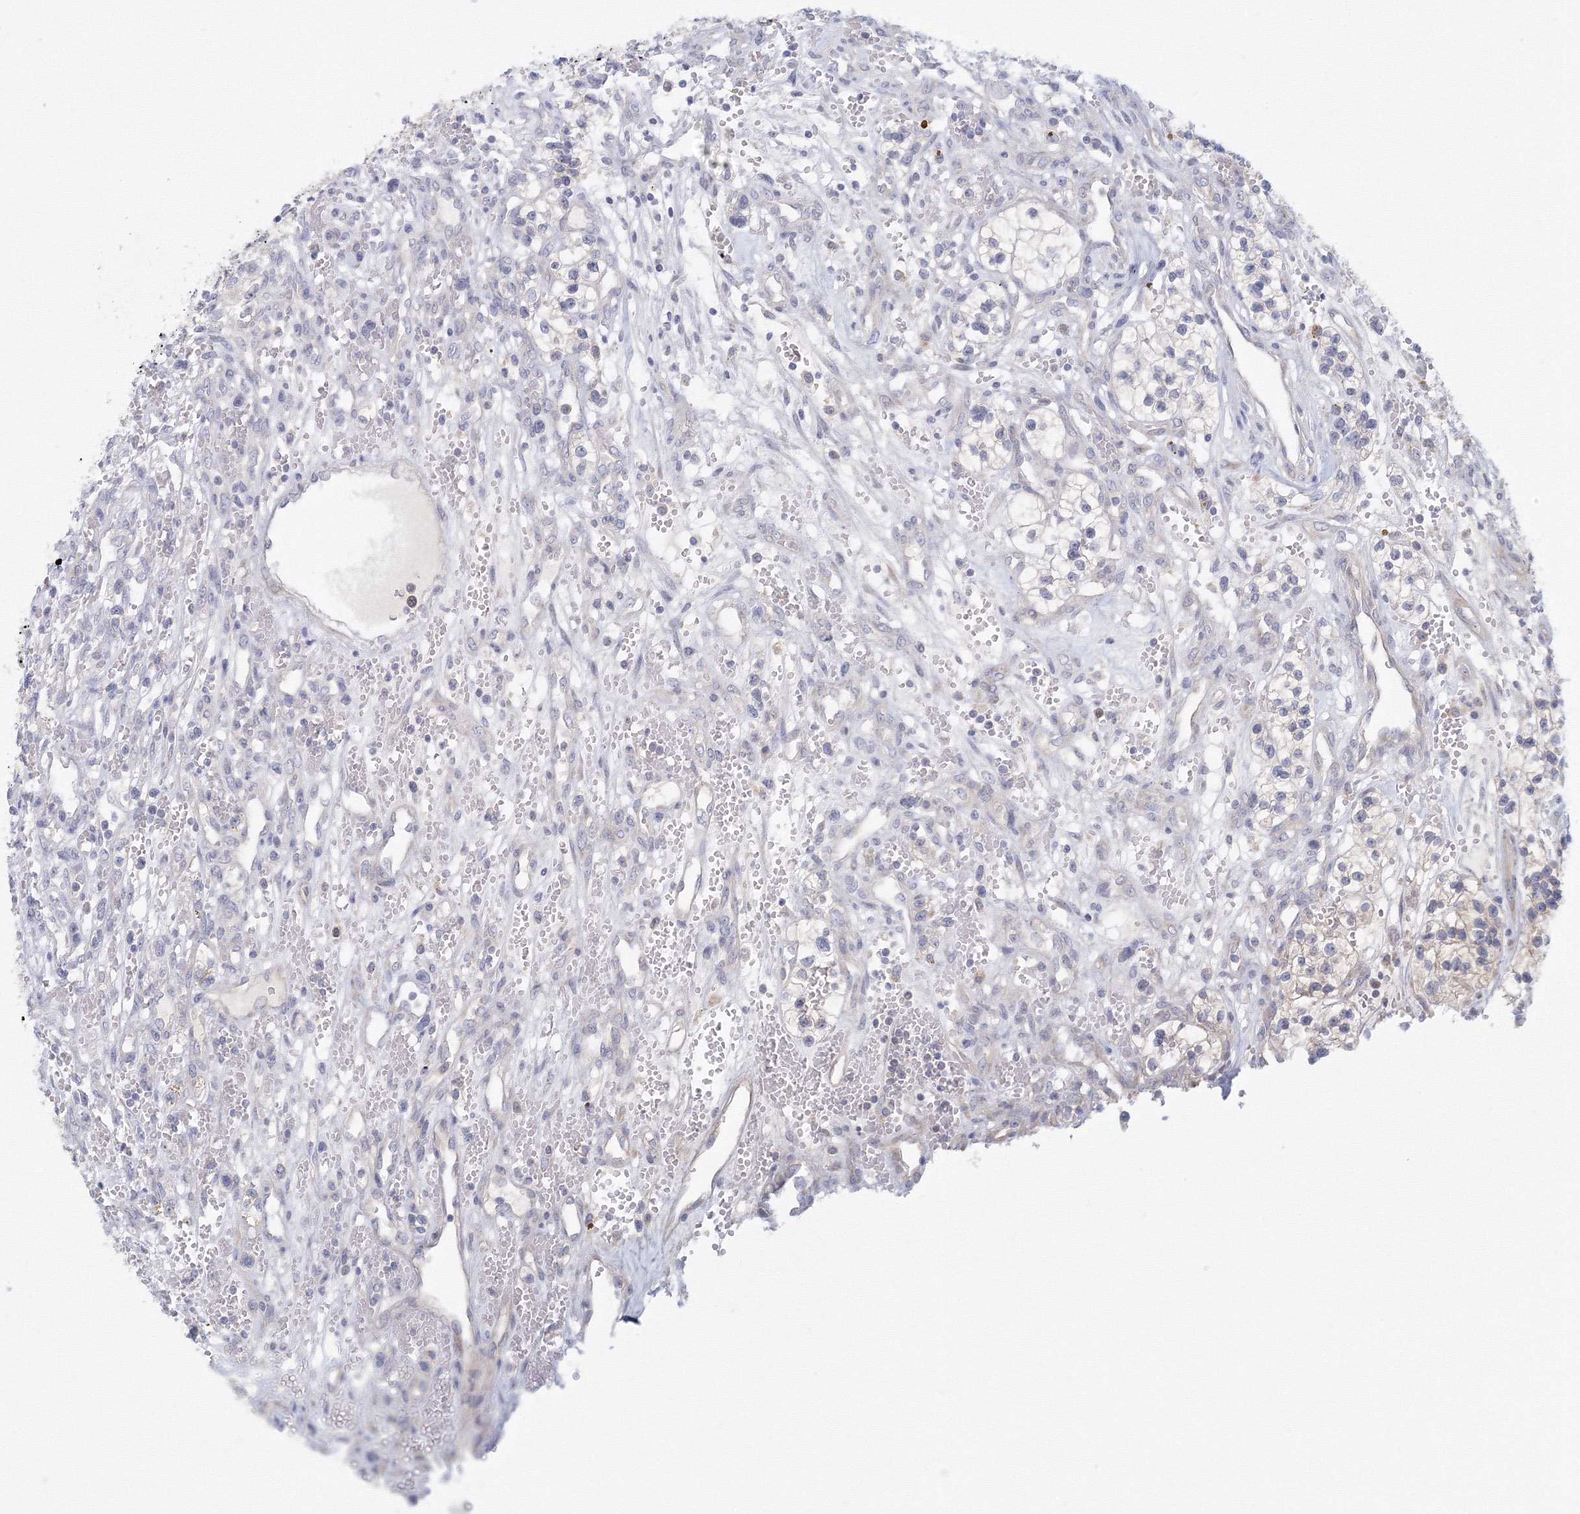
{"staining": {"intensity": "negative", "quantity": "none", "location": "none"}, "tissue": "renal cancer", "cell_type": "Tumor cells", "image_type": "cancer", "snomed": [{"axis": "morphology", "description": "Adenocarcinoma, NOS"}, {"axis": "topography", "description": "Kidney"}], "caption": "IHC histopathology image of neoplastic tissue: adenocarcinoma (renal) stained with DAB demonstrates no significant protein expression in tumor cells.", "gene": "TACC2", "patient": {"sex": "female", "age": 57}}